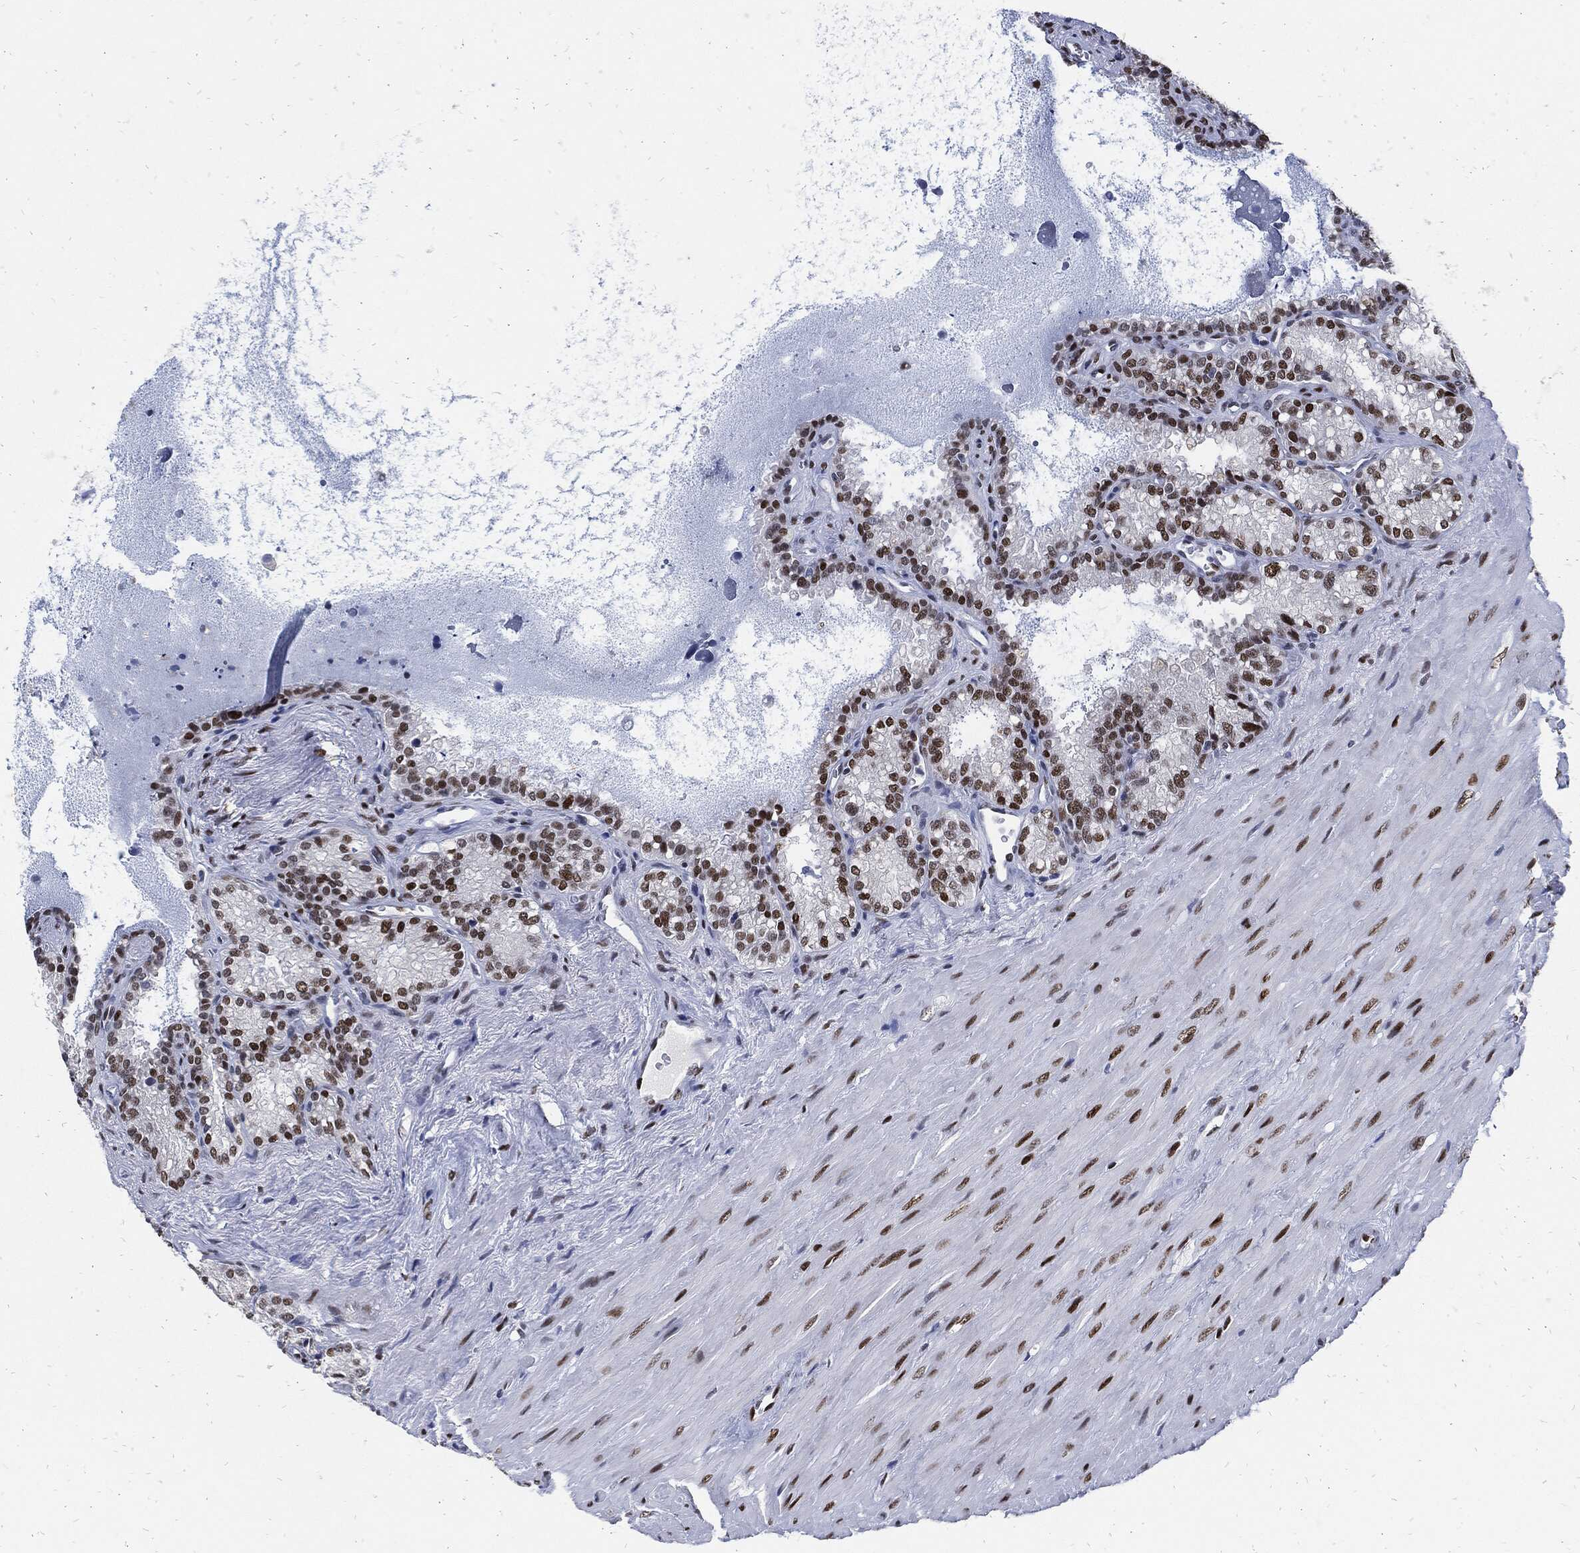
{"staining": {"intensity": "strong", "quantity": ">75%", "location": "nuclear"}, "tissue": "seminal vesicle", "cell_type": "Glandular cells", "image_type": "normal", "snomed": [{"axis": "morphology", "description": "Normal tissue, NOS"}, {"axis": "topography", "description": "Seminal veicle"}], "caption": "Brown immunohistochemical staining in benign seminal vesicle exhibits strong nuclear positivity in about >75% of glandular cells. (Stains: DAB in brown, nuclei in blue, Microscopy: brightfield microscopy at high magnification).", "gene": "JUN", "patient": {"sex": "male", "age": 68}}